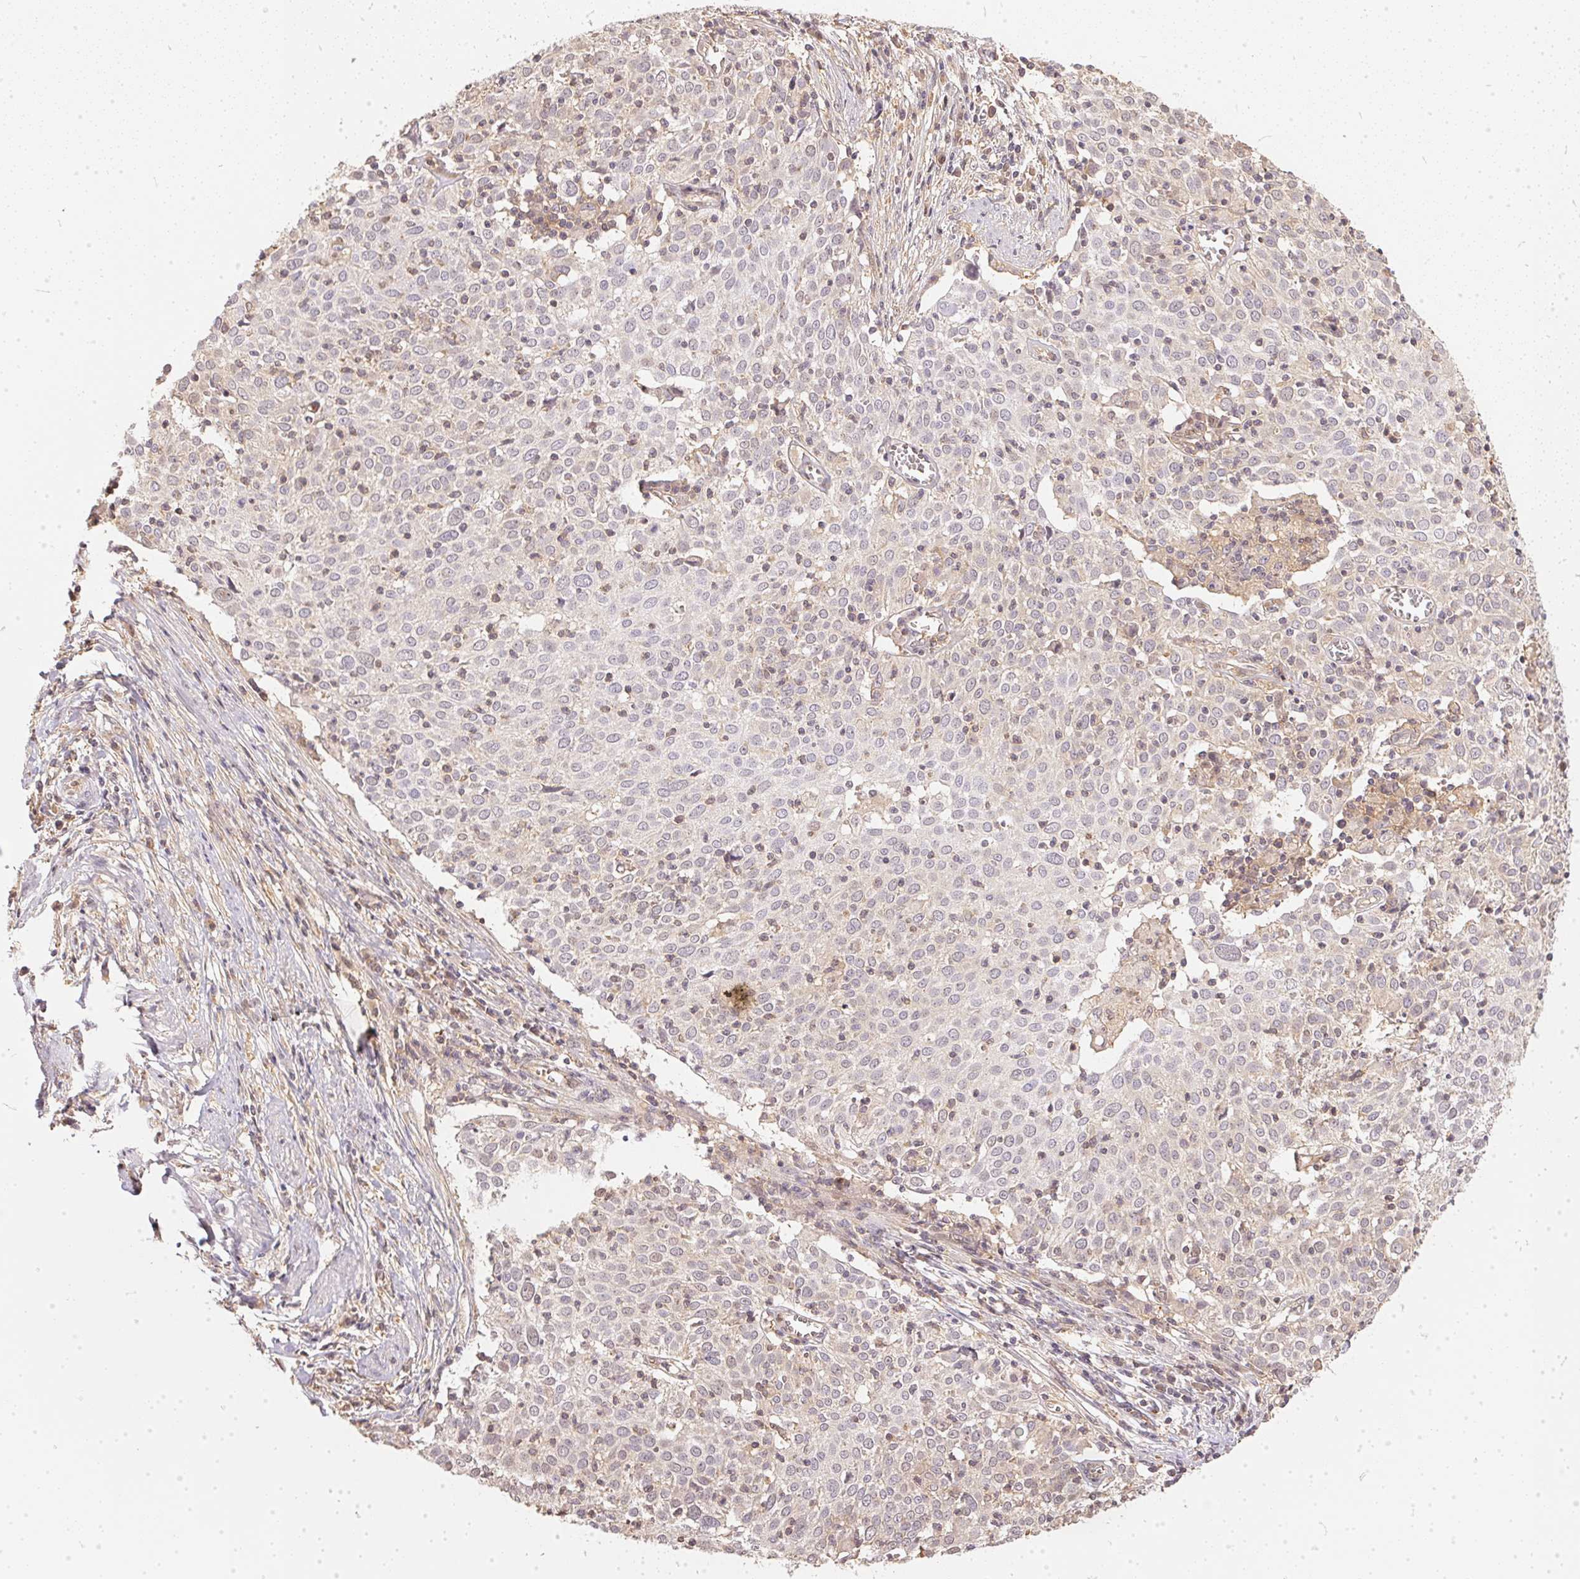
{"staining": {"intensity": "weak", "quantity": "<25%", "location": "cytoplasmic/membranous"}, "tissue": "cervical cancer", "cell_type": "Tumor cells", "image_type": "cancer", "snomed": [{"axis": "morphology", "description": "Squamous cell carcinoma, NOS"}, {"axis": "topography", "description": "Cervix"}], "caption": "This is a image of IHC staining of squamous cell carcinoma (cervical), which shows no staining in tumor cells.", "gene": "BLMH", "patient": {"sex": "female", "age": 39}}